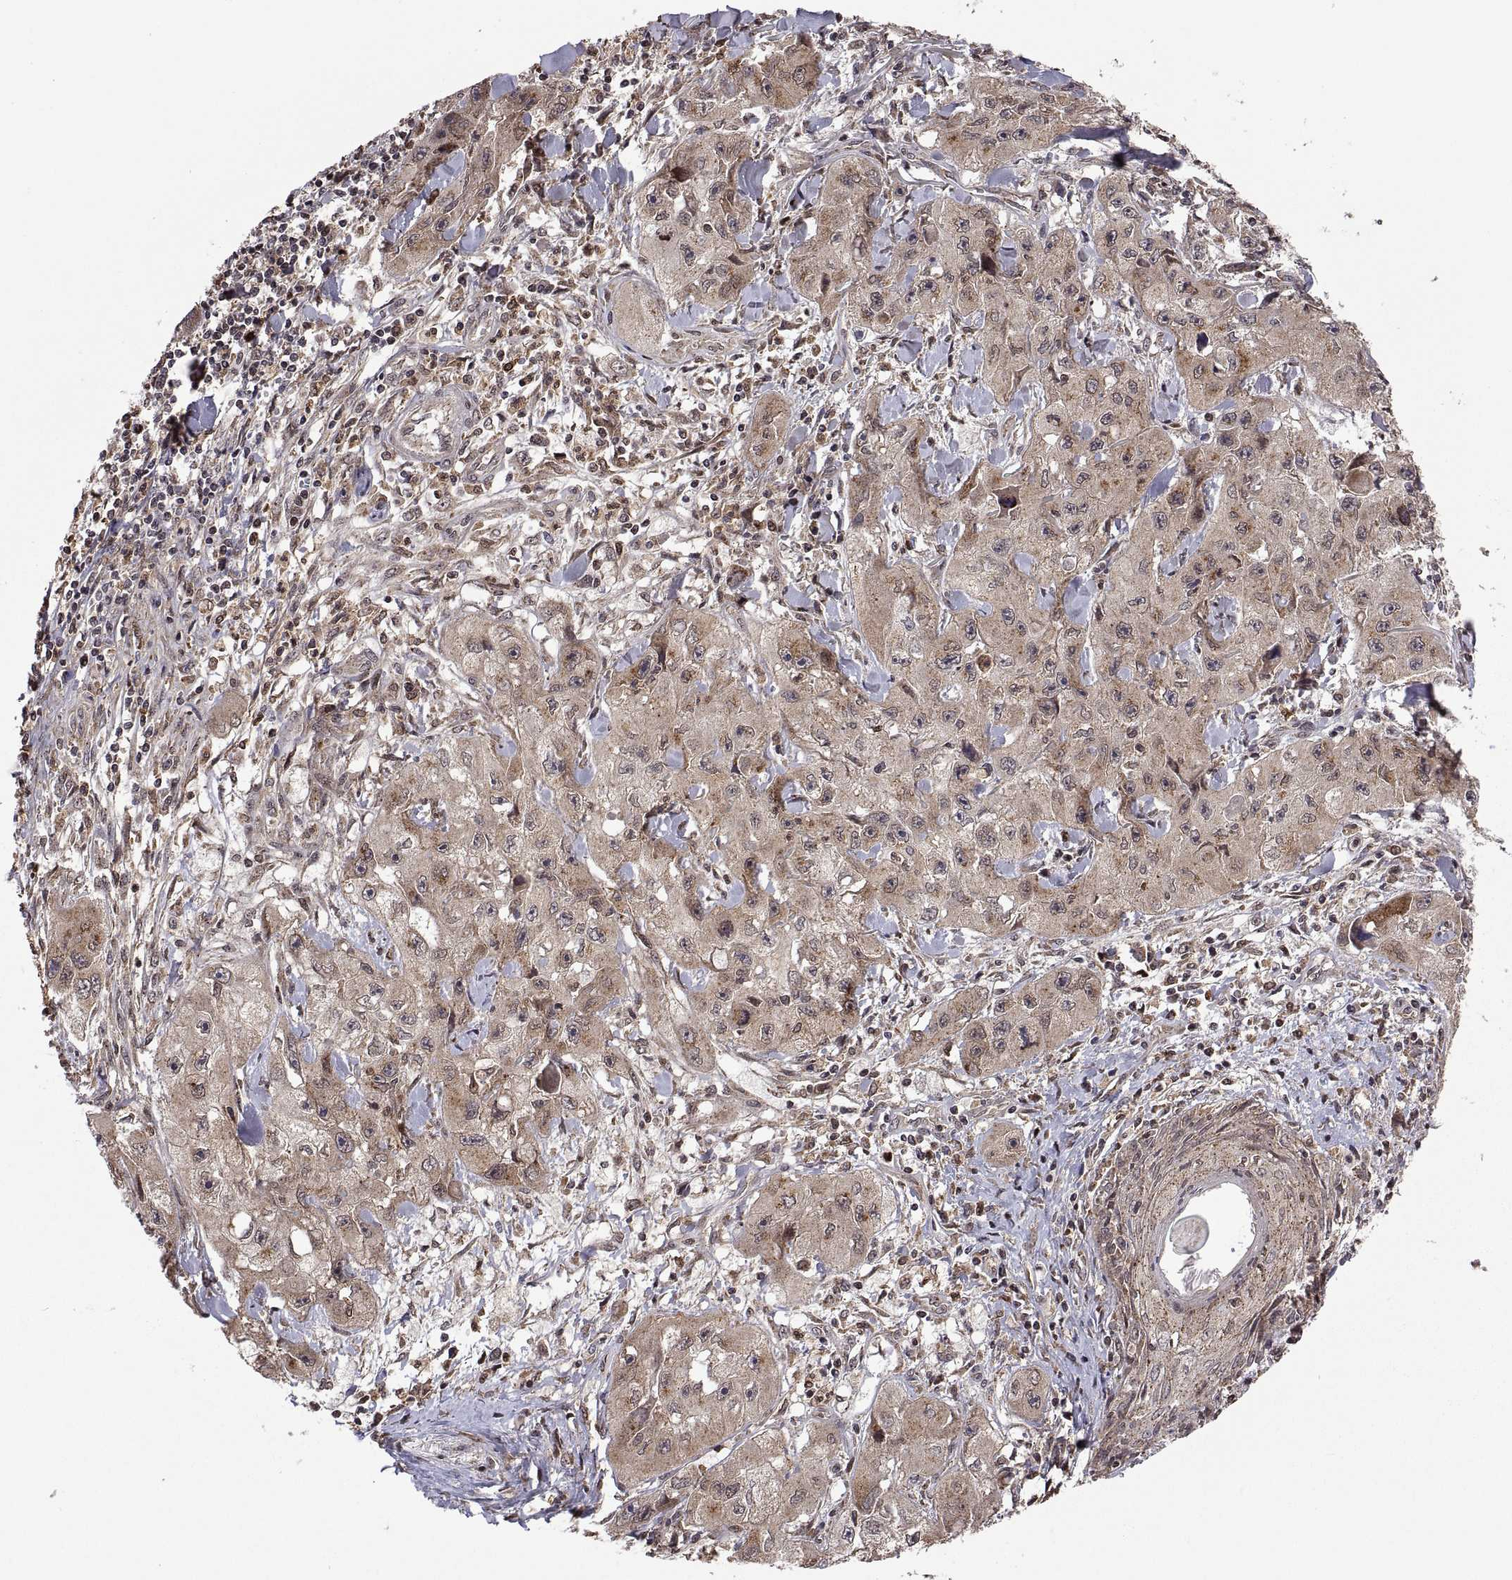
{"staining": {"intensity": "weak", "quantity": "25%-75%", "location": "cytoplasmic/membranous"}, "tissue": "skin cancer", "cell_type": "Tumor cells", "image_type": "cancer", "snomed": [{"axis": "morphology", "description": "Squamous cell carcinoma, NOS"}, {"axis": "topography", "description": "Skin"}, {"axis": "topography", "description": "Subcutis"}], "caption": "Protein staining of skin cancer tissue displays weak cytoplasmic/membranous expression in approximately 25%-75% of tumor cells. (DAB (3,3'-diaminobenzidine) IHC, brown staining for protein, blue staining for nuclei).", "gene": "ZNRF2", "patient": {"sex": "male", "age": 73}}